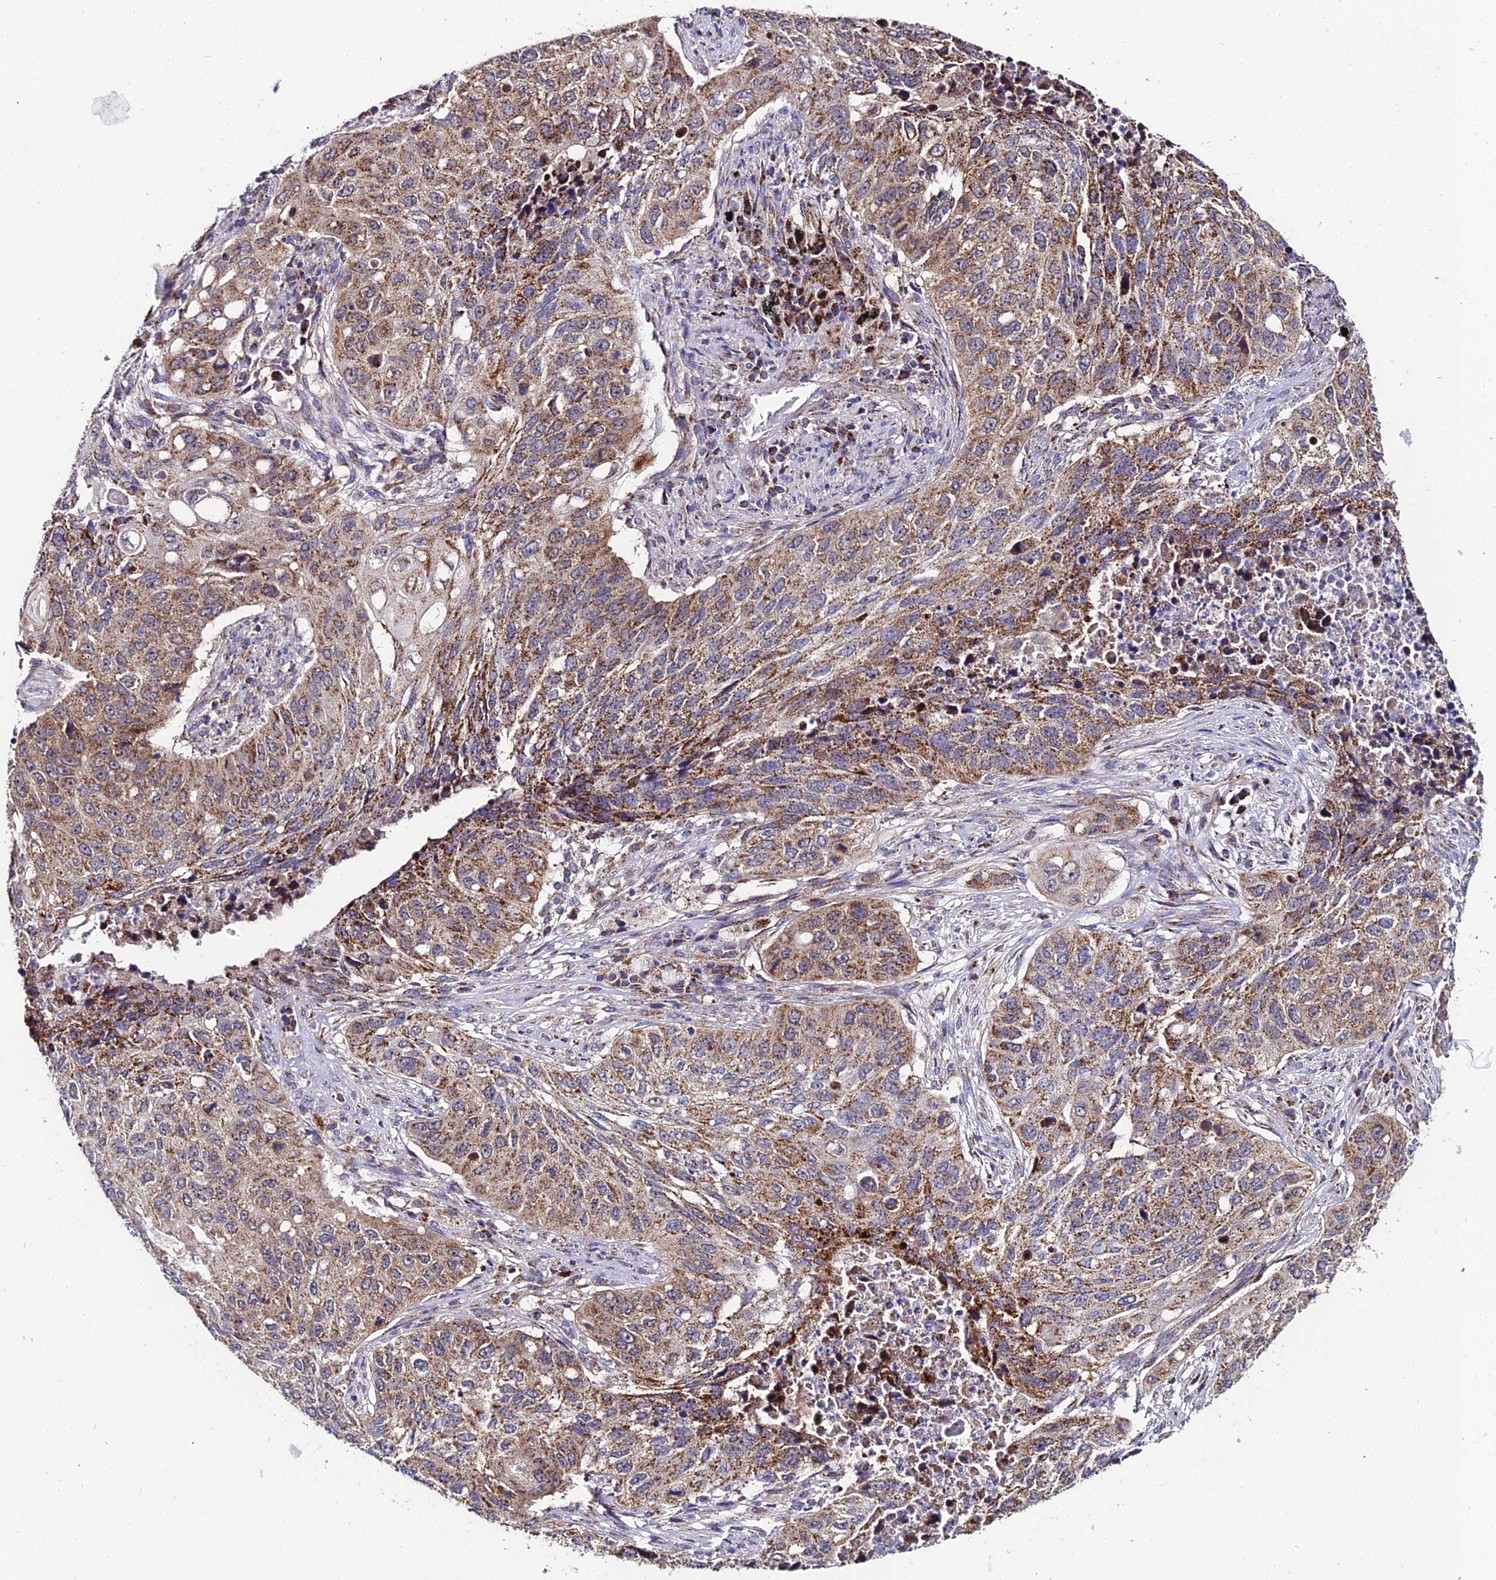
{"staining": {"intensity": "moderate", "quantity": ">75%", "location": "cytoplasmic/membranous"}, "tissue": "lung cancer", "cell_type": "Tumor cells", "image_type": "cancer", "snomed": [{"axis": "morphology", "description": "Squamous cell carcinoma, NOS"}, {"axis": "topography", "description": "Lung"}], "caption": "Moderate cytoplasmic/membranous protein positivity is identified in approximately >75% of tumor cells in lung cancer (squamous cell carcinoma). Nuclei are stained in blue.", "gene": "PSMD2", "patient": {"sex": "female", "age": 63}}